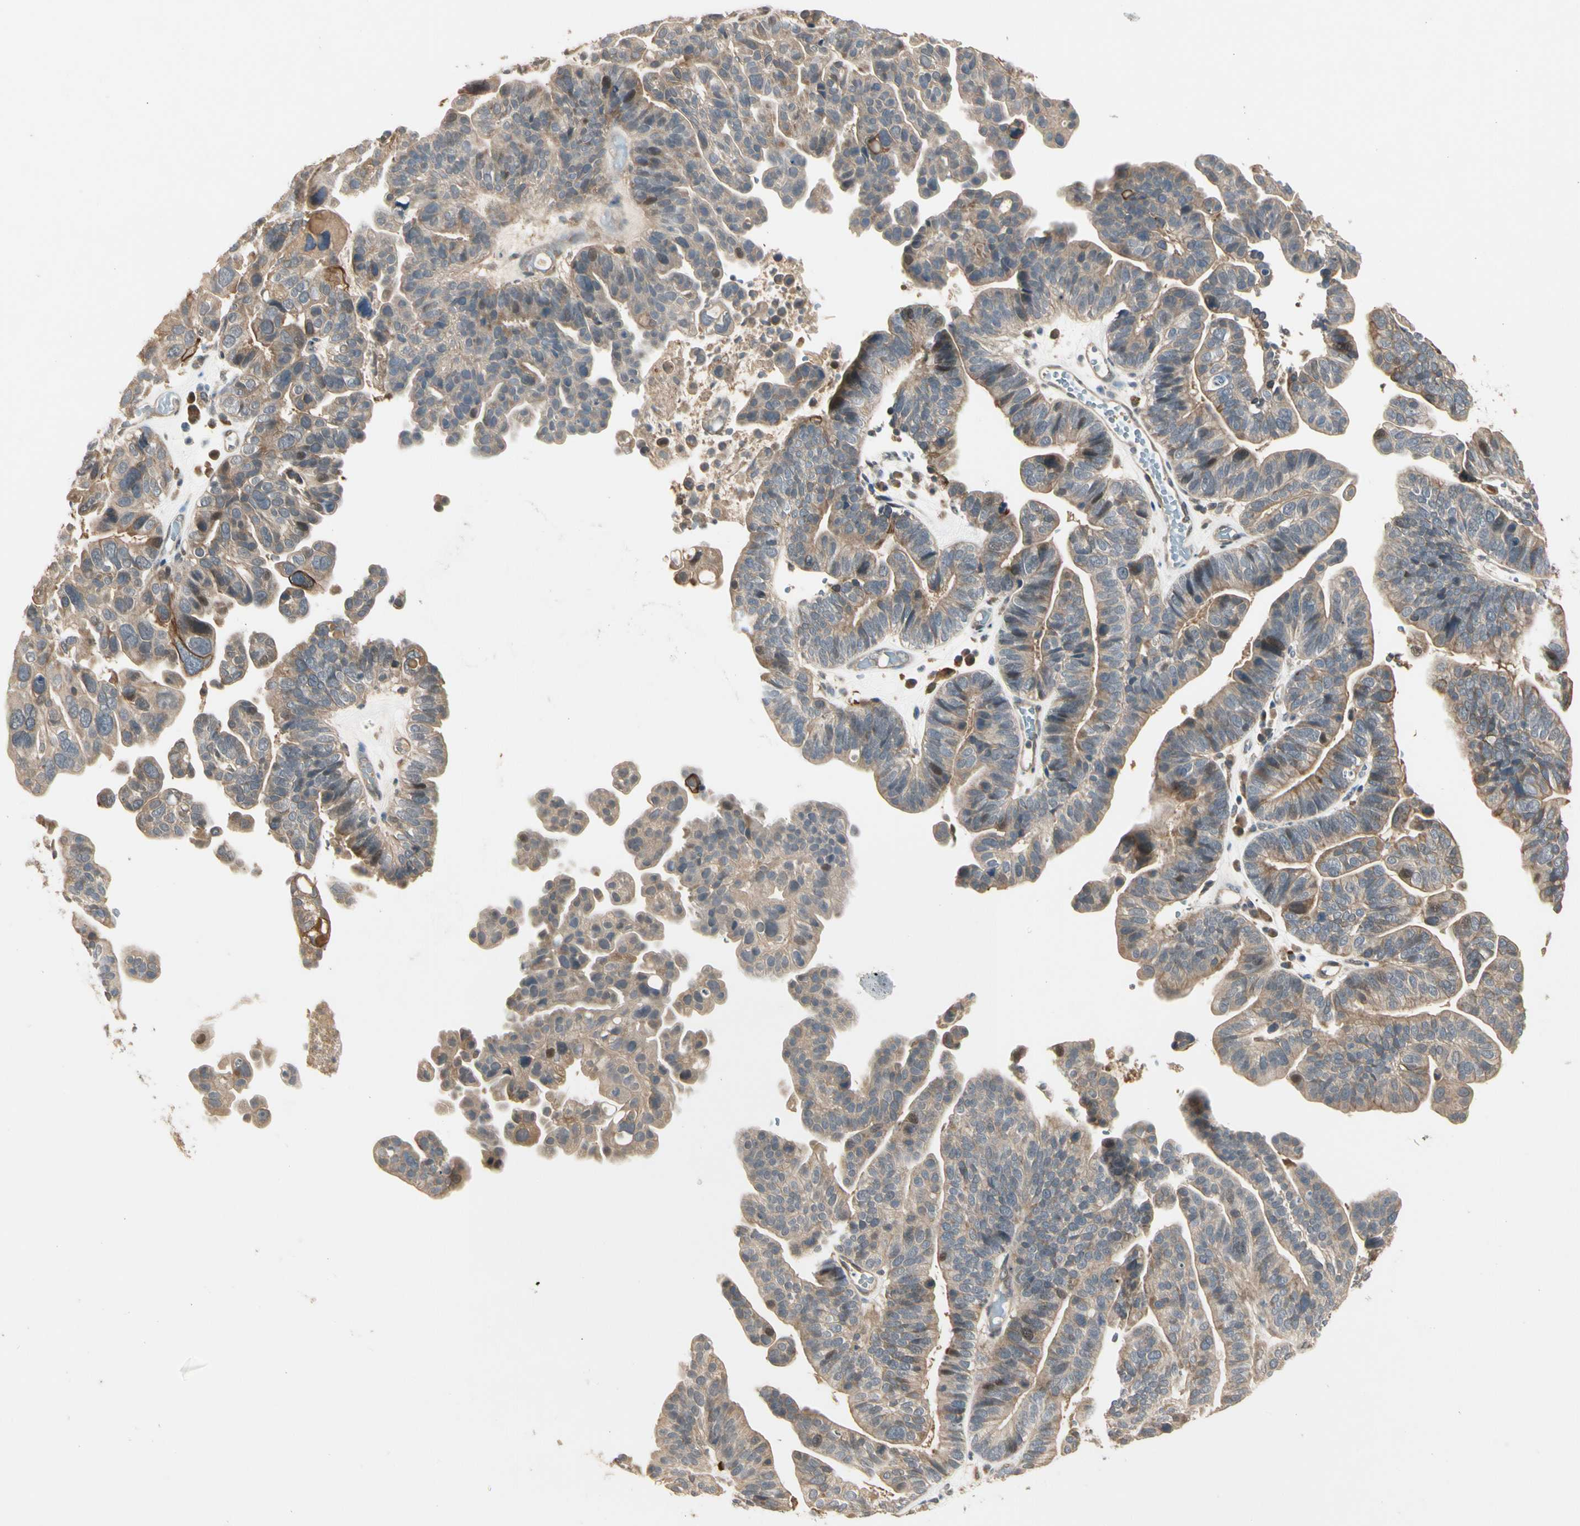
{"staining": {"intensity": "weak", "quantity": ">75%", "location": "cytoplasmic/membranous"}, "tissue": "ovarian cancer", "cell_type": "Tumor cells", "image_type": "cancer", "snomed": [{"axis": "morphology", "description": "Cystadenocarcinoma, serous, NOS"}, {"axis": "topography", "description": "Ovary"}], "caption": "Weak cytoplasmic/membranous positivity is seen in approximately >75% of tumor cells in serous cystadenocarcinoma (ovarian).", "gene": "ATG4C", "patient": {"sex": "female", "age": 56}}